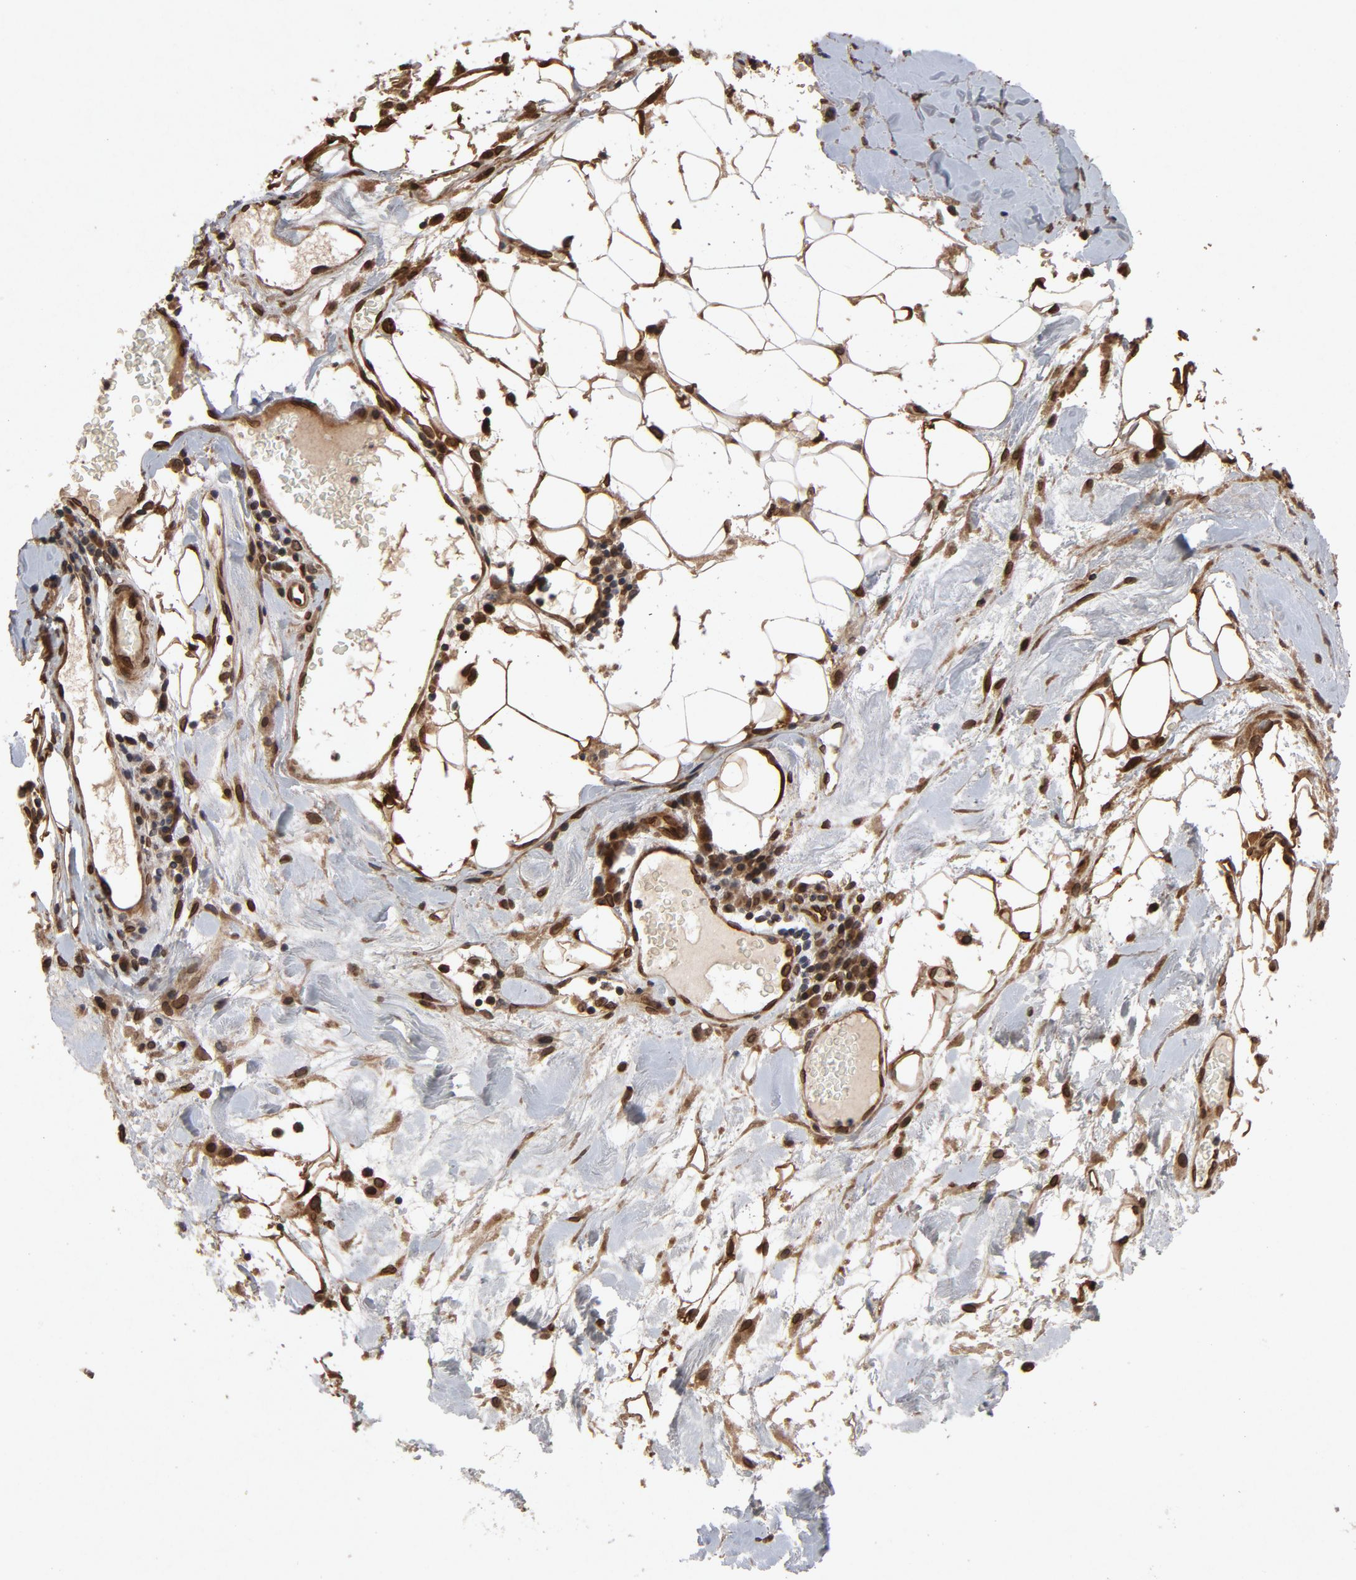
{"staining": {"intensity": "strong", "quantity": ">75%", "location": "cytoplasmic/membranous,nuclear"}, "tissue": "skin cancer", "cell_type": "Tumor cells", "image_type": "cancer", "snomed": [{"axis": "morphology", "description": "Squamous cell carcinoma, NOS"}, {"axis": "topography", "description": "Skin"}], "caption": "Protein staining exhibits strong cytoplasmic/membranous and nuclear staining in approximately >75% of tumor cells in skin cancer (squamous cell carcinoma).", "gene": "LMNA", "patient": {"sex": "male", "age": 84}}